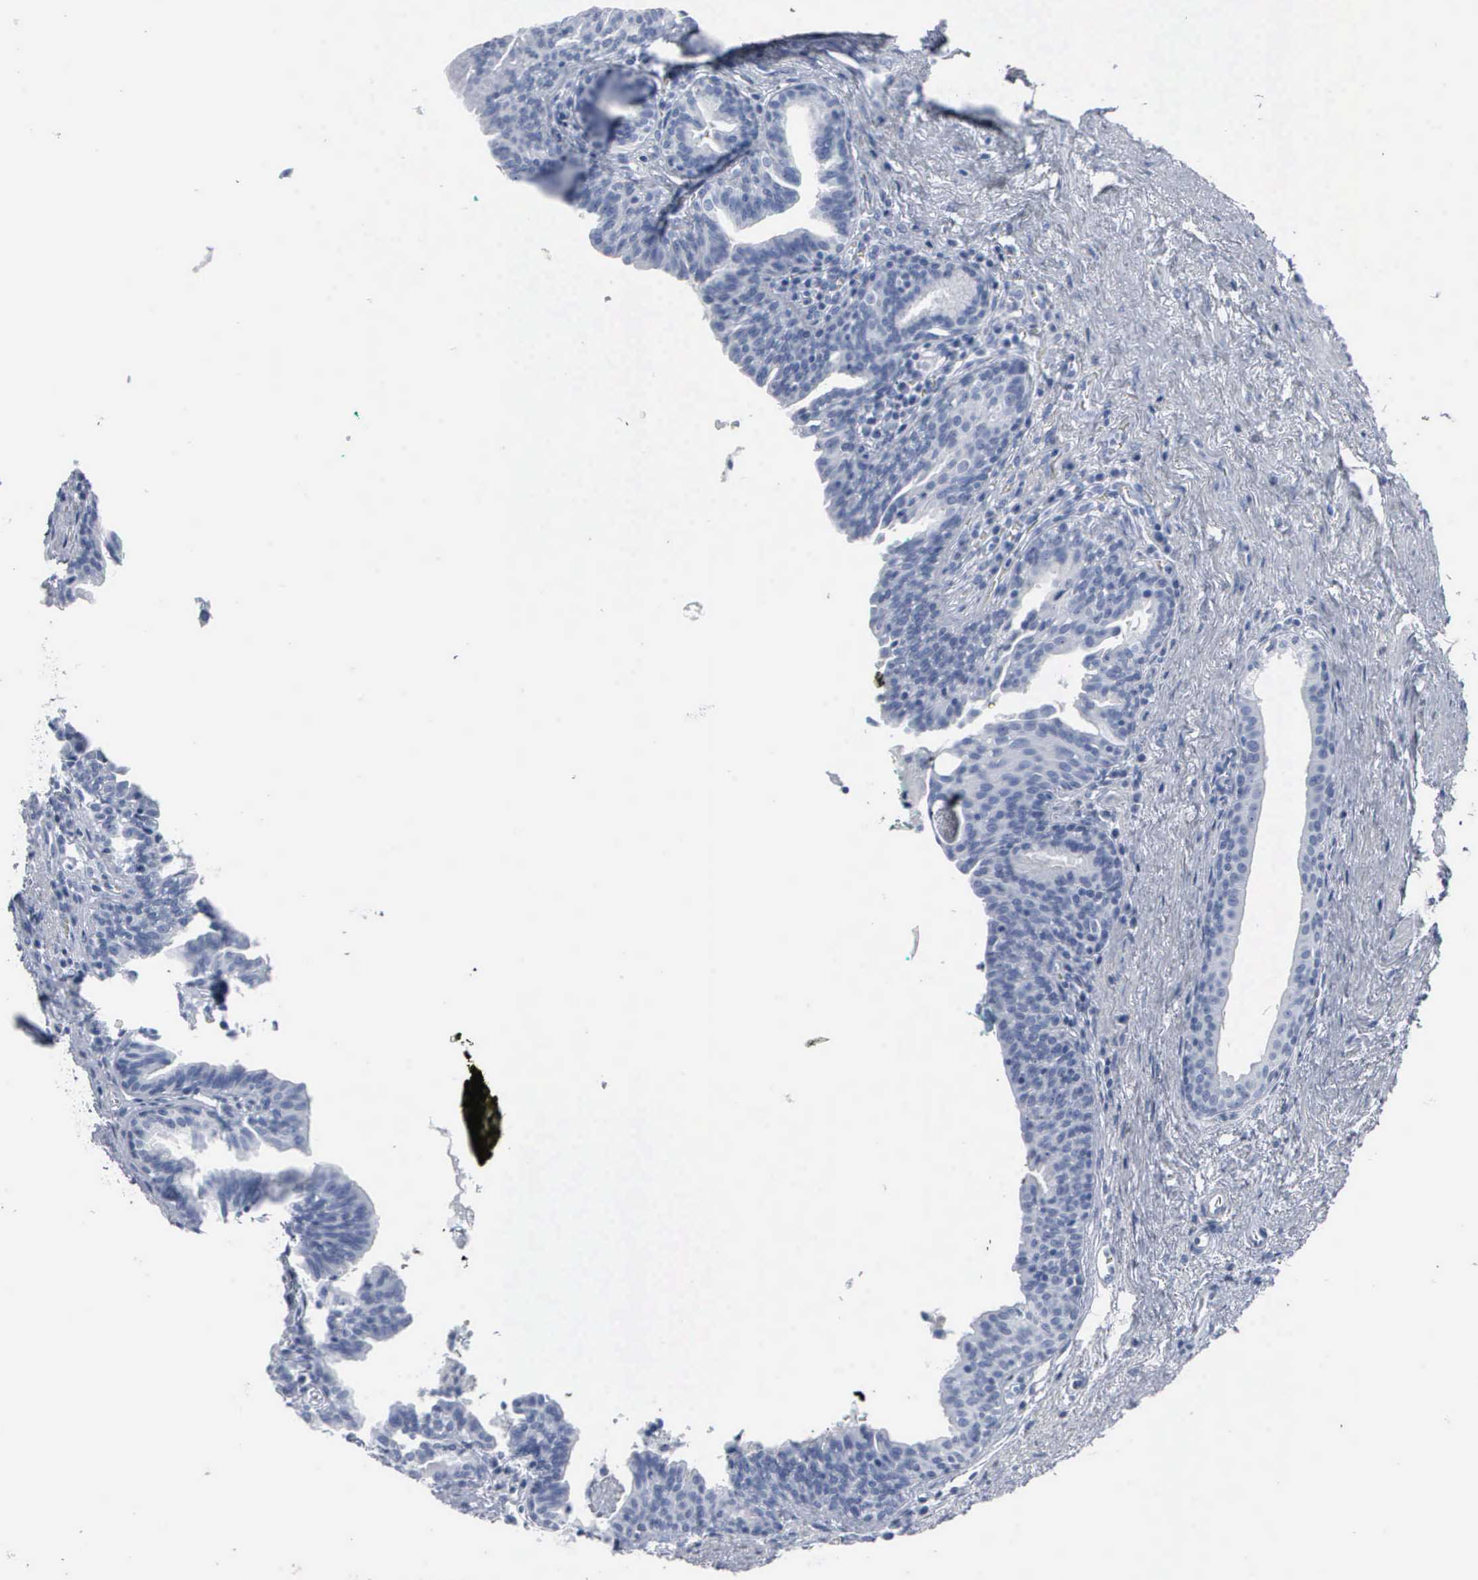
{"staining": {"intensity": "negative", "quantity": "none", "location": "none"}, "tissue": "prostate", "cell_type": "Glandular cells", "image_type": "normal", "snomed": [{"axis": "morphology", "description": "Normal tissue, NOS"}, {"axis": "topography", "description": "Prostate"}], "caption": "Image shows no protein positivity in glandular cells of benign prostate.", "gene": "DMD", "patient": {"sex": "male", "age": 65}}